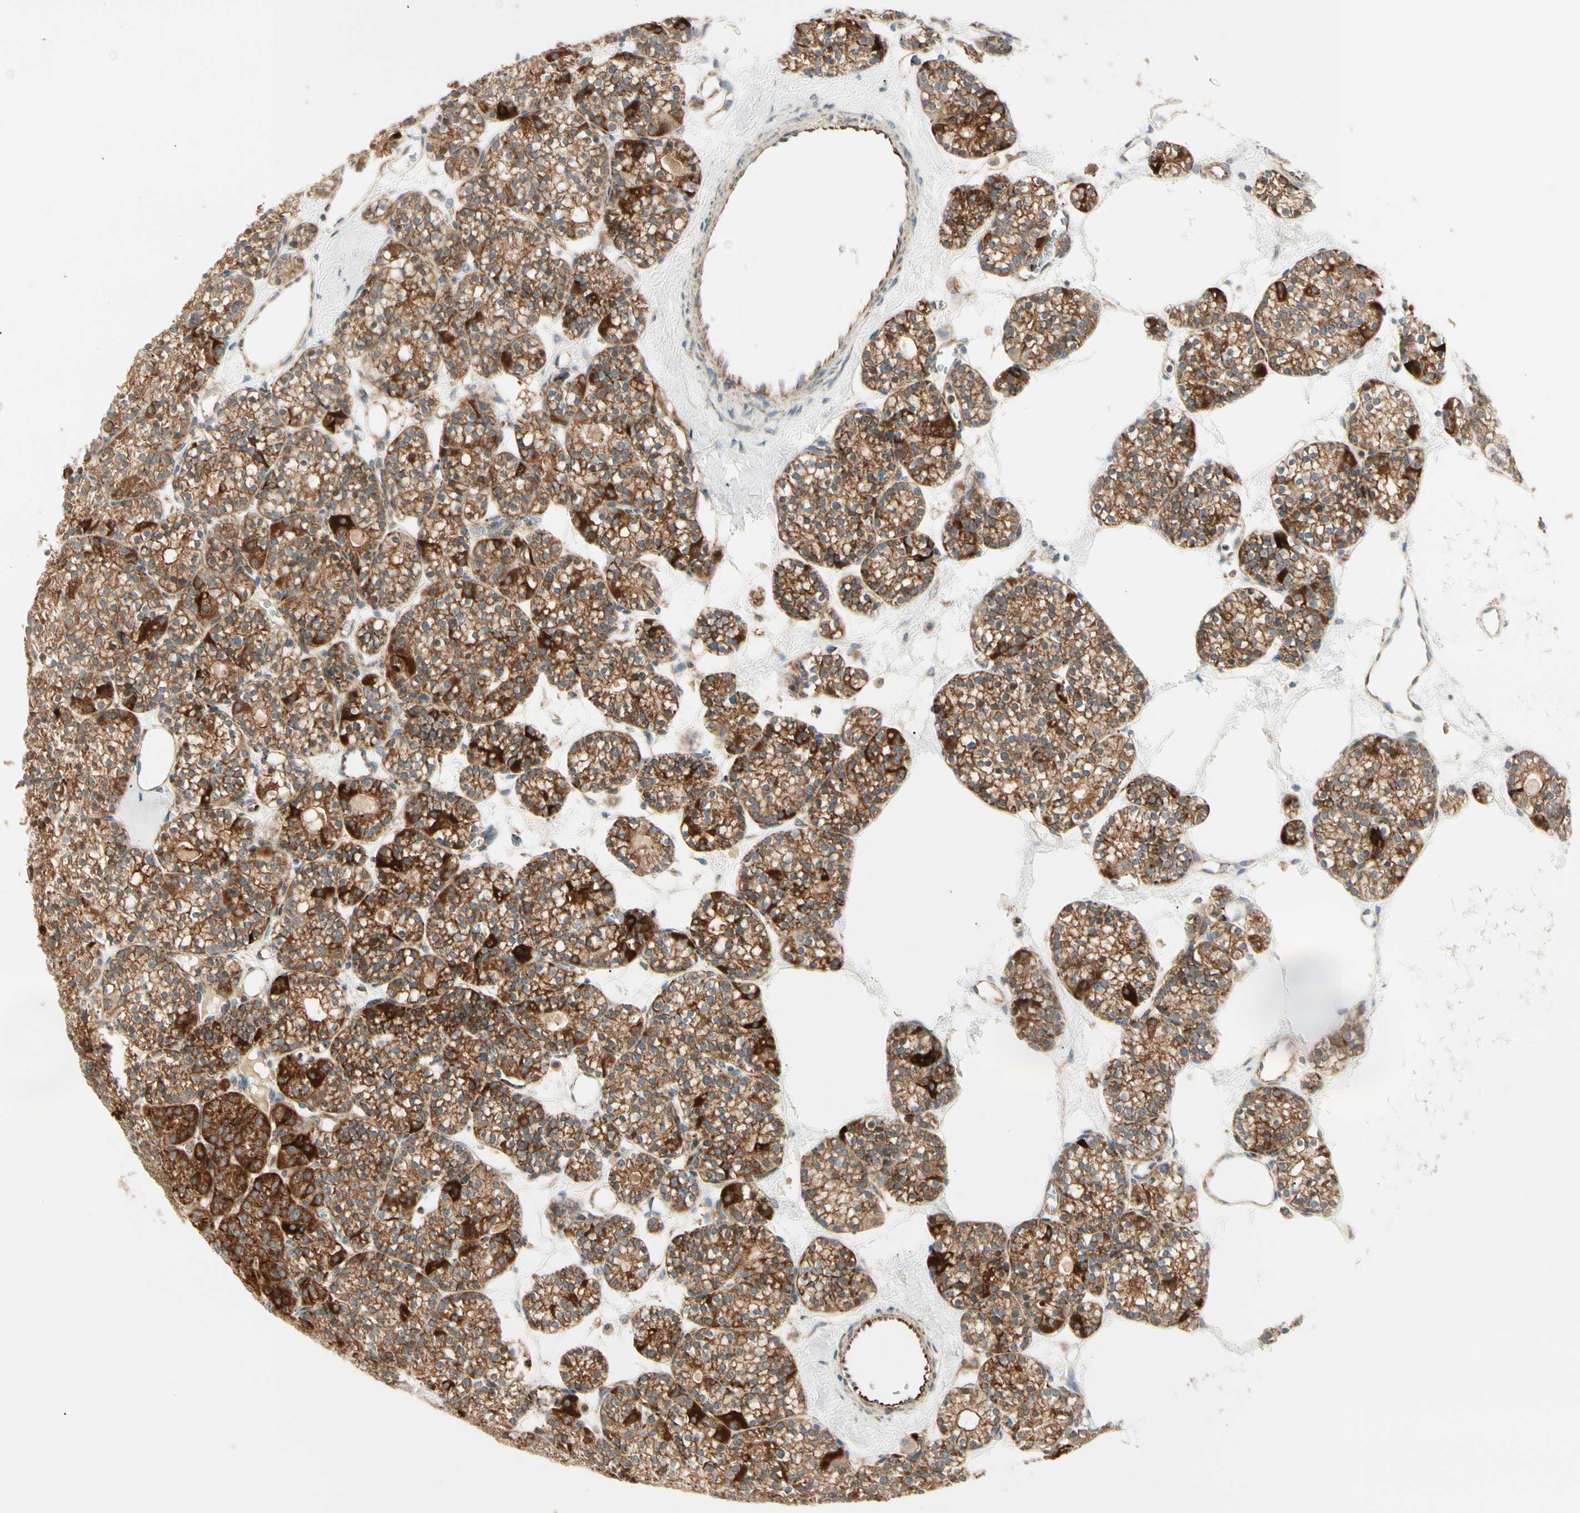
{"staining": {"intensity": "strong", "quantity": ">75%", "location": "cytoplasmic/membranous"}, "tissue": "parathyroid gland", "cell_type": "Glandular cells", "image_type": "normal", "snomed": [{"axis": "morphology", "description": "Normal tissue, NOS"}, {"axis": "topography", "description": "Parathyroid gland"}], "caption": "Protein expression analysis of unremarkable human parathyroid gland reveals strong cytoplasmic/membranous positivity in approximately >75% of glandular cells. Ihc stains the protein in brown and the nuclei are stained blue.", "gene": "TBC1D10A", "patient": {"sex": "female", "age": 64}}